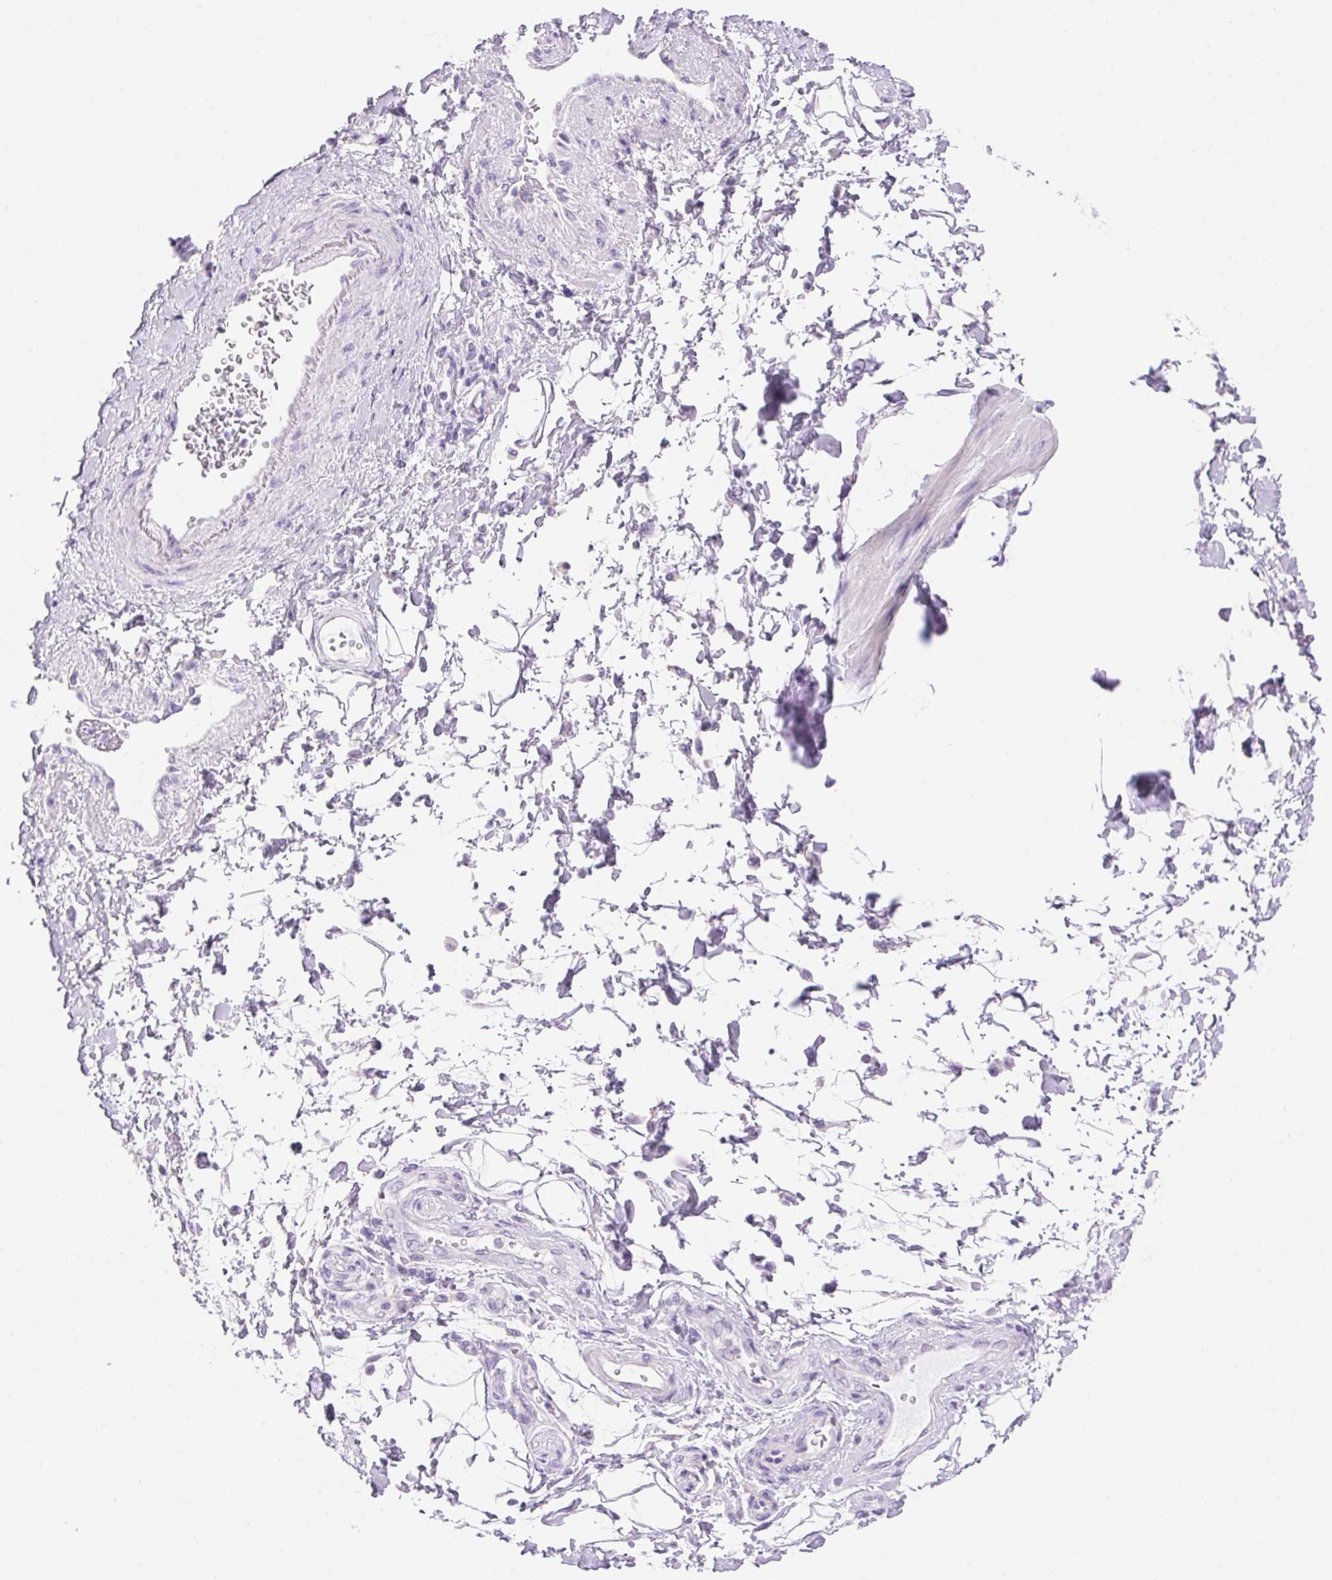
{"staining": {"intensity": "negative", "quantity": "none", "location": "none"}, "tissue": "adipose tissue", "cell_type": "Adipocytes", "image_type": "normal", "snomed": [{"axis": "morphology", "description": "Normal tissue, NOS"}, {"axis": "topography", "description": "Urinary bladder"}, {"axis": "topography", "description": "Peripheral nerve tissue"}], "caption": "Adipocytes show no significant expression in benign adipose tissue.", "gene": "DHCR24", "patient": {"sex": "female", "age": 60}}